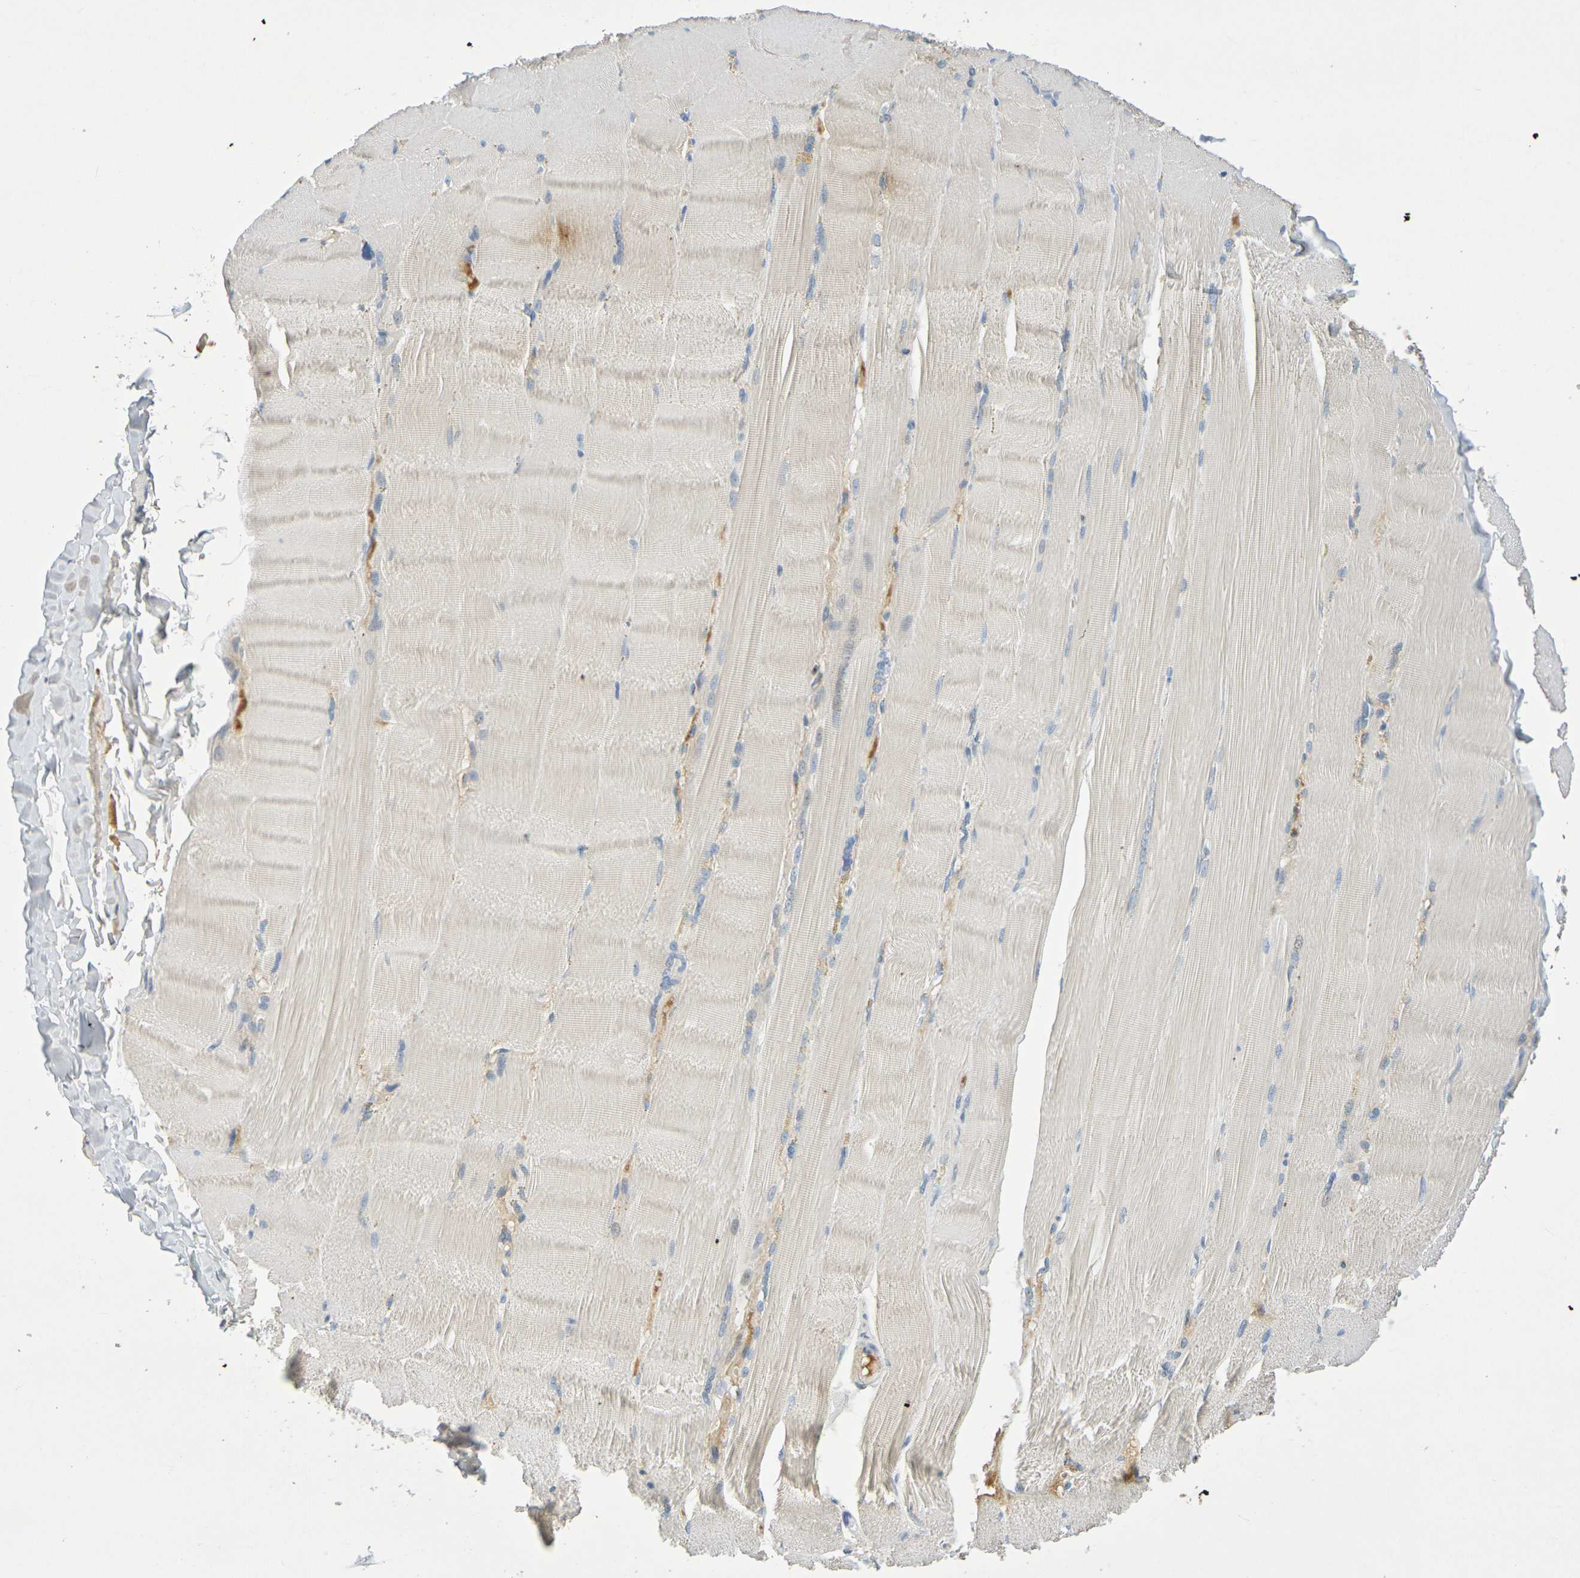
{"staining": {"intensity": "weak", "quantity": "<25%", "location": "cytoplasmic/membranous"}, "tissue": "skeletal muscle", "cell_type": "Myocytes", "image_type": "normal", "snomed": [{"axis": "morphology", "description": "Normal tissue, NOS"}, {"axis": "topography", "description": "Skin"}, {"axis": "topography", "description": "Skeletal muscle"}], "caption": "A high-resolution image shows immunohistochemistry (IHC) staining of unremarkable skeletal muscle, which displays no significant expression in myocytes.", "gene": "IL10", "patient": {"sex": "male", "age": 83}}